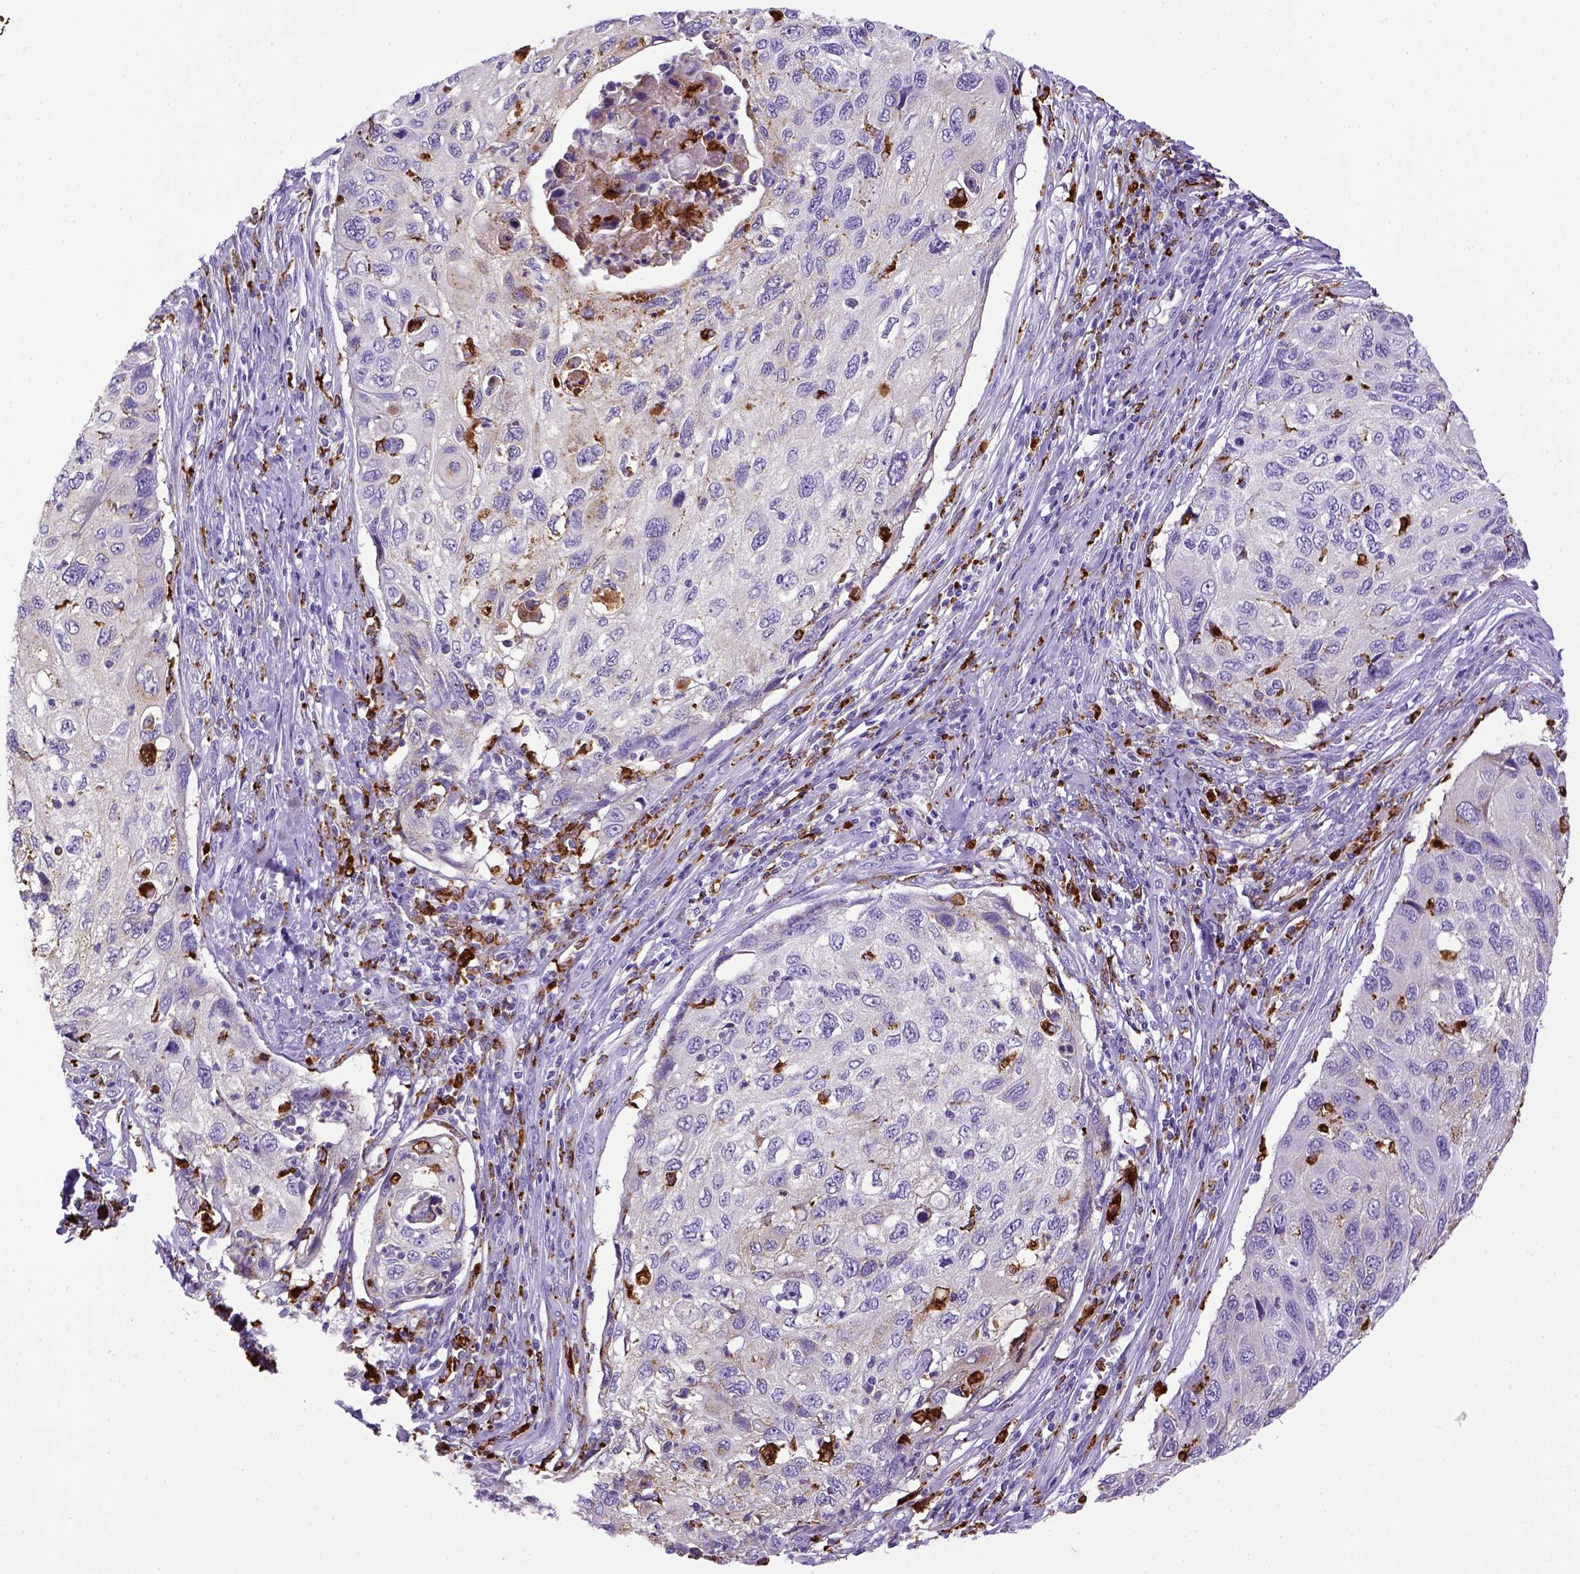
{"staining": {"intensity": "negative", "quantity": "none", "location": "none"}, "tissue": "cervical cancer", "cell_type": "Tumor cells", "image_type": "cancer", "snomed": [{"axis": "morphology", "description": "Squamous cell carcinoma, NOS"}, {"axis": "topography", "description": "Cervix"}], "caption": "Immunohistochemical staining of cervical squamous cell carcinoma shows no significant positivity in tumor cells.", "gene": "CD68", "patient": {"sex": "female", "age": 70}}